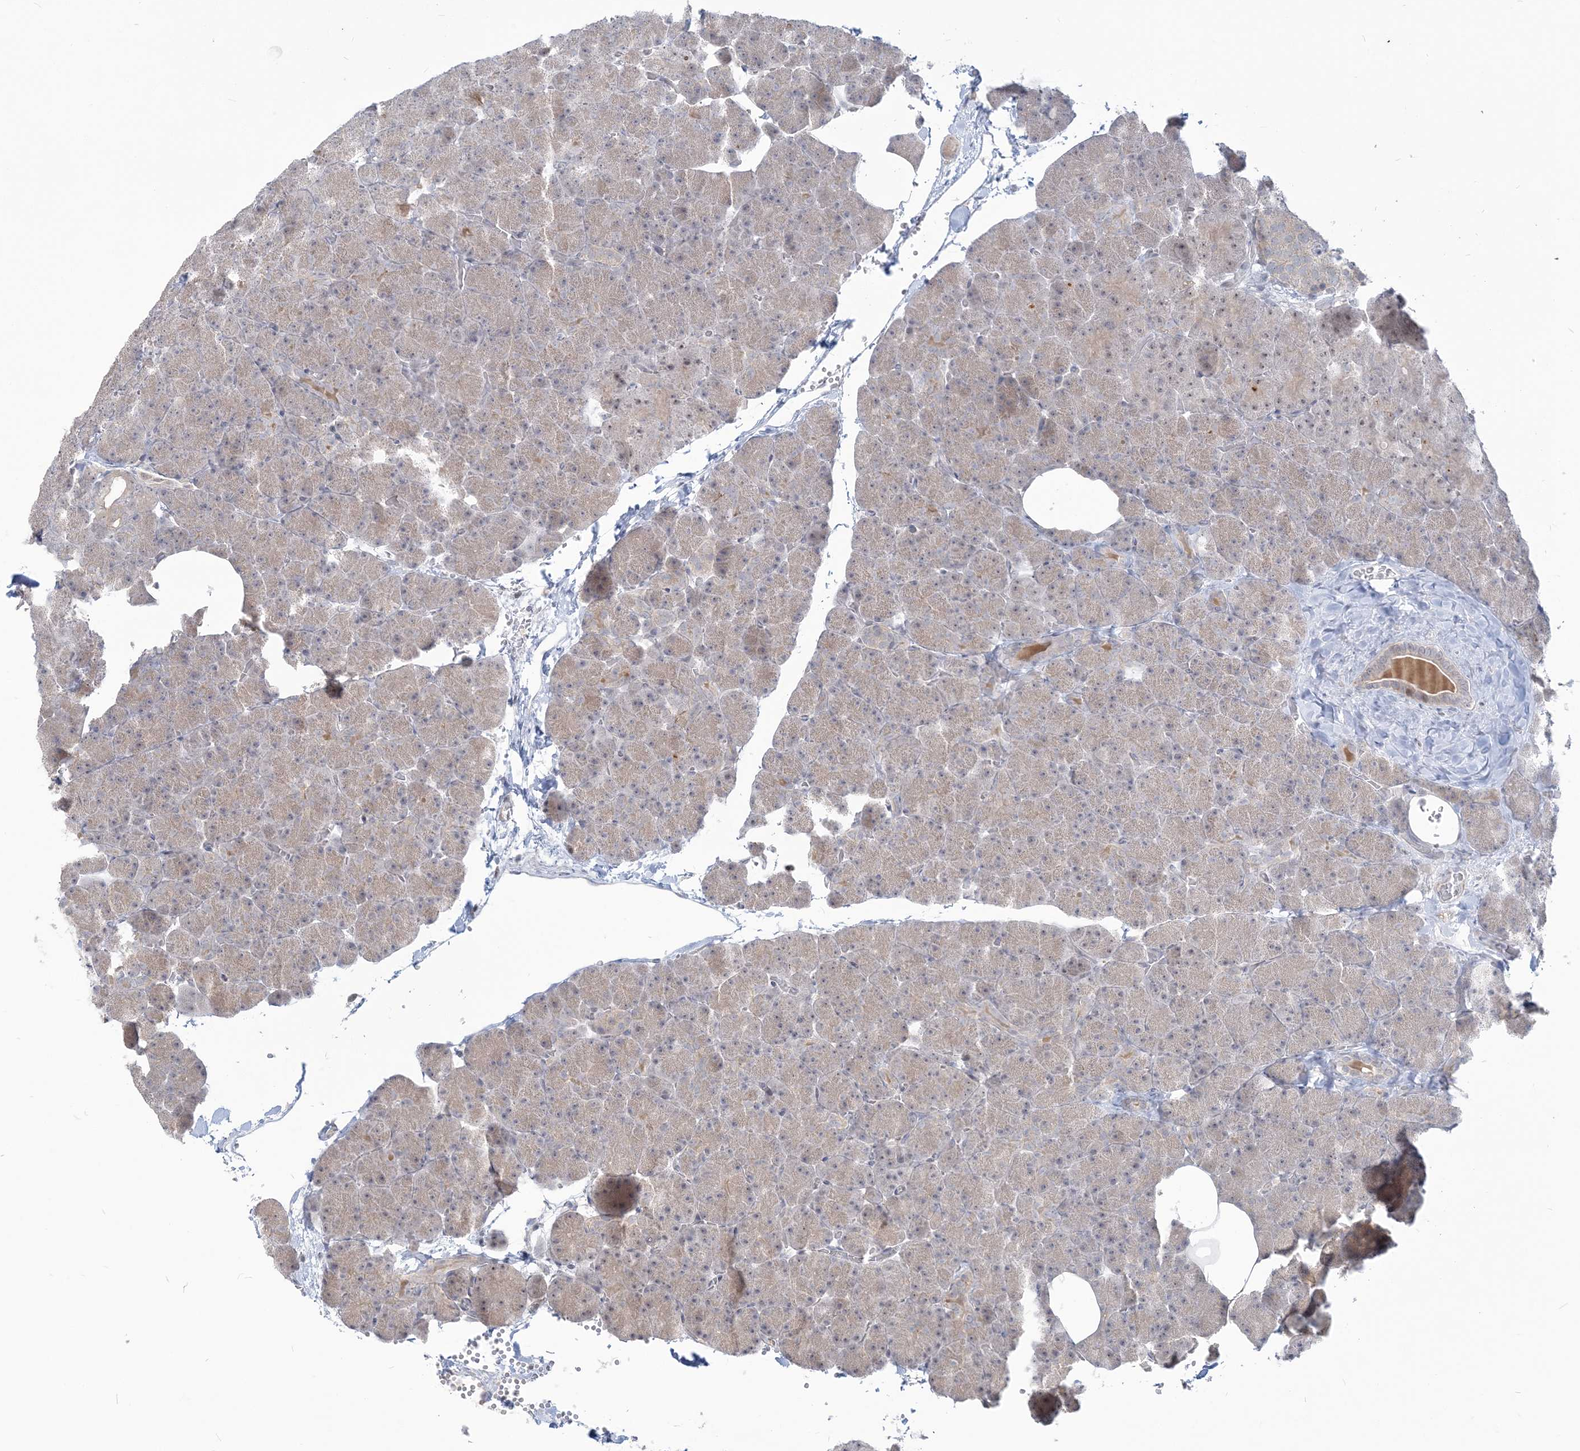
{"staining": {"intensity": "weak", "quantity": "25%-75%", "location": "cytoplasmic/membranous"}, "tissue": "pancreas", "cell_type": "Exocrine glandular cells", "image_type": "normal", "snomed": [{"axis": "morphology", "description": "Normal tissue, NOS"}, {"axis": "morphology", "description": "Carcinoid, malignant, NOS"}, {"axis": "topography", "description": "Pancreas"}], "caption": "A brown stain highlights weak cytoplasmic/membranous staining of a protein in exocrine glandular cells of benign human pancreas.", "gene": "SDAD1", "patient": {"sex": "female", "age": 35}}